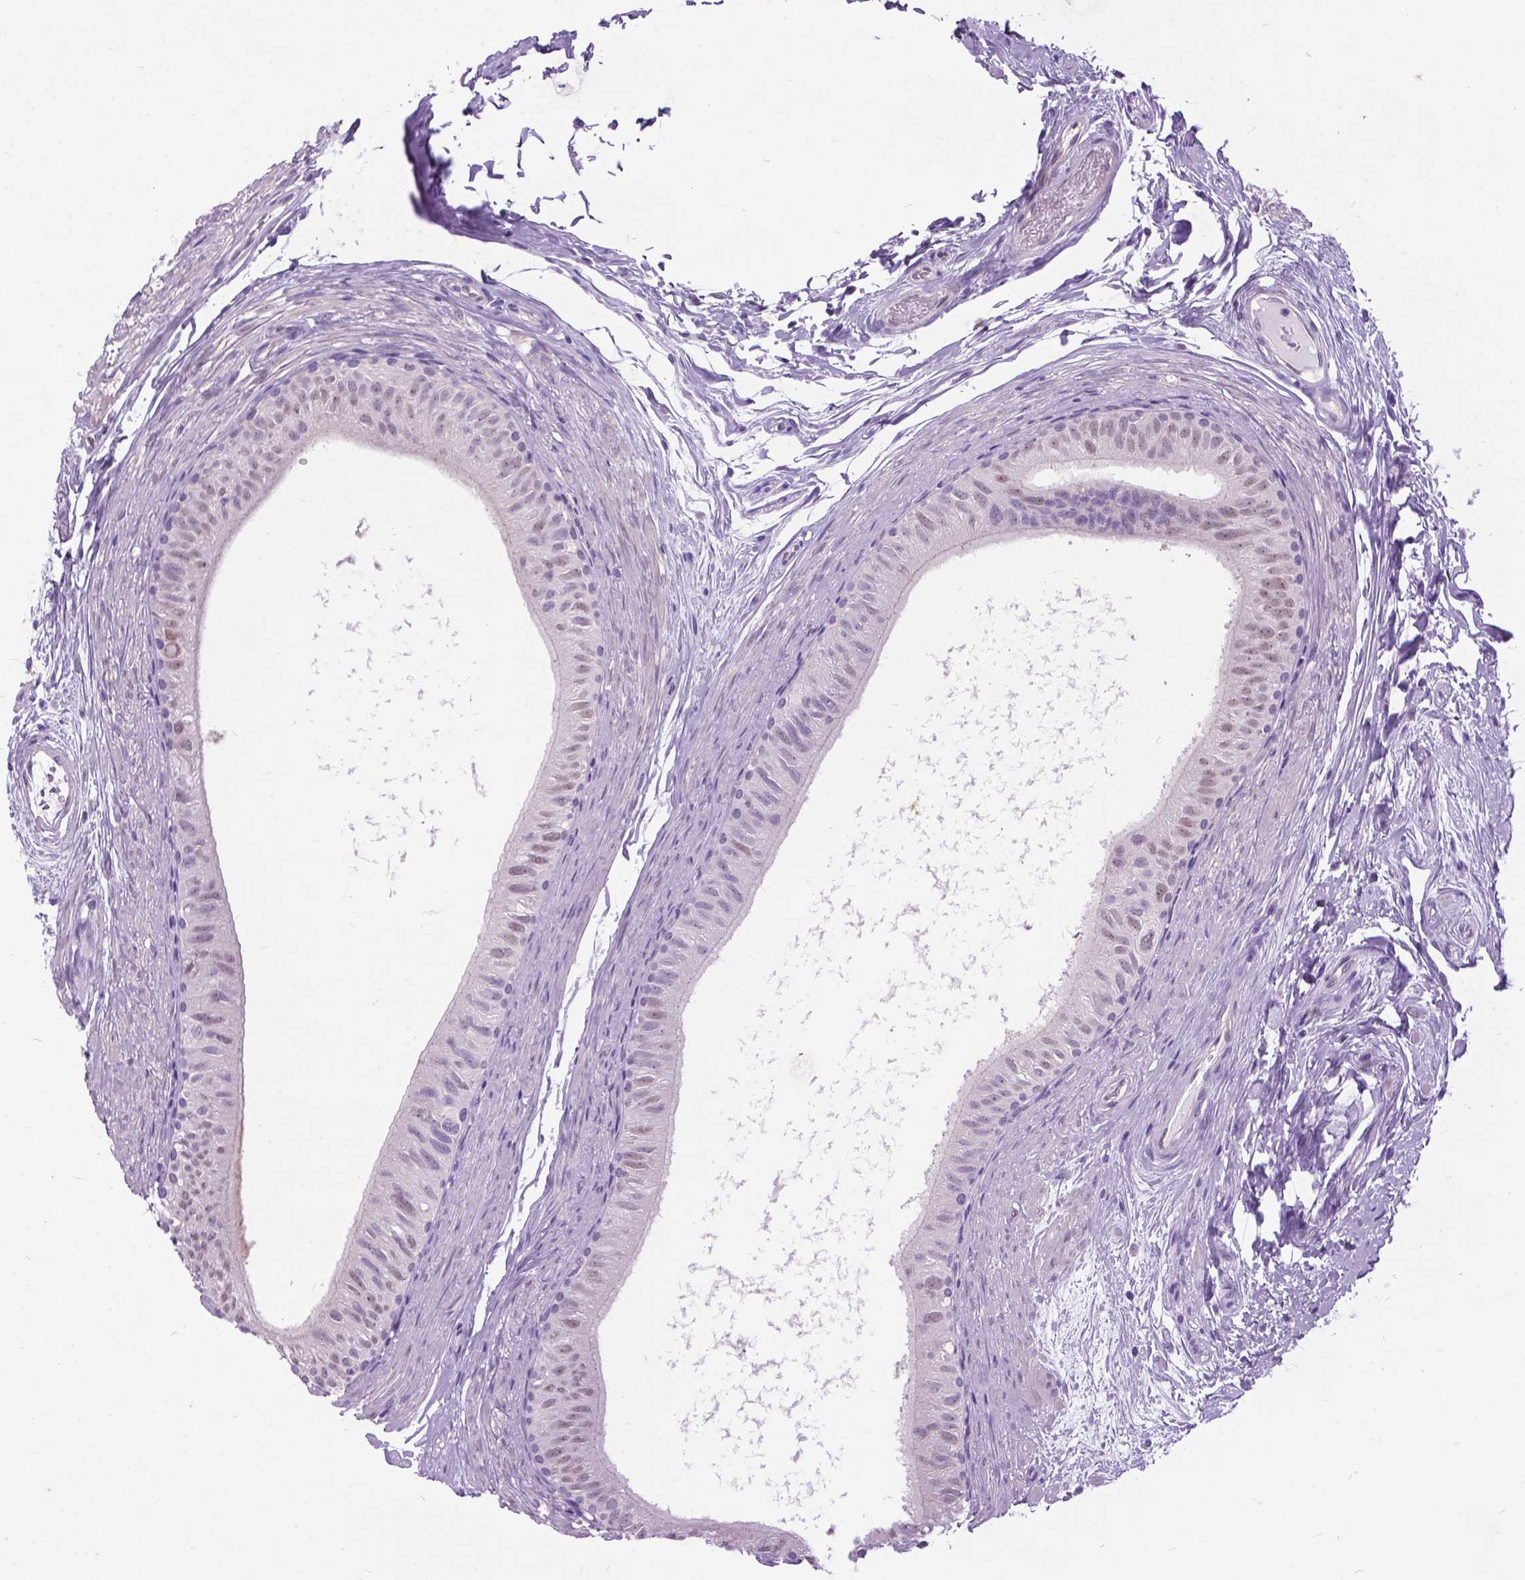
{"staining": {"intensity": "negative", "quantity": "none", "location": "none"}, "tissue": "epididymis", "cell_type": "Glandular cells", "image_type": "normal", "snomed": [{"axis": "morphology", "description": "Normal tissue, NOS"}, {"axis": "topography", "description": "Epididymis"}], "caption": "IHC image of normal epididymis: epididymis stained with DAB displays no significant protein positivity in glandular cells. (DAB (3,3'-diaminobenzidine) immunohistochemistry (IHC), high magnification).", "gene": "APCDD1L", "patient": {"sex": "male", "age": 36}}